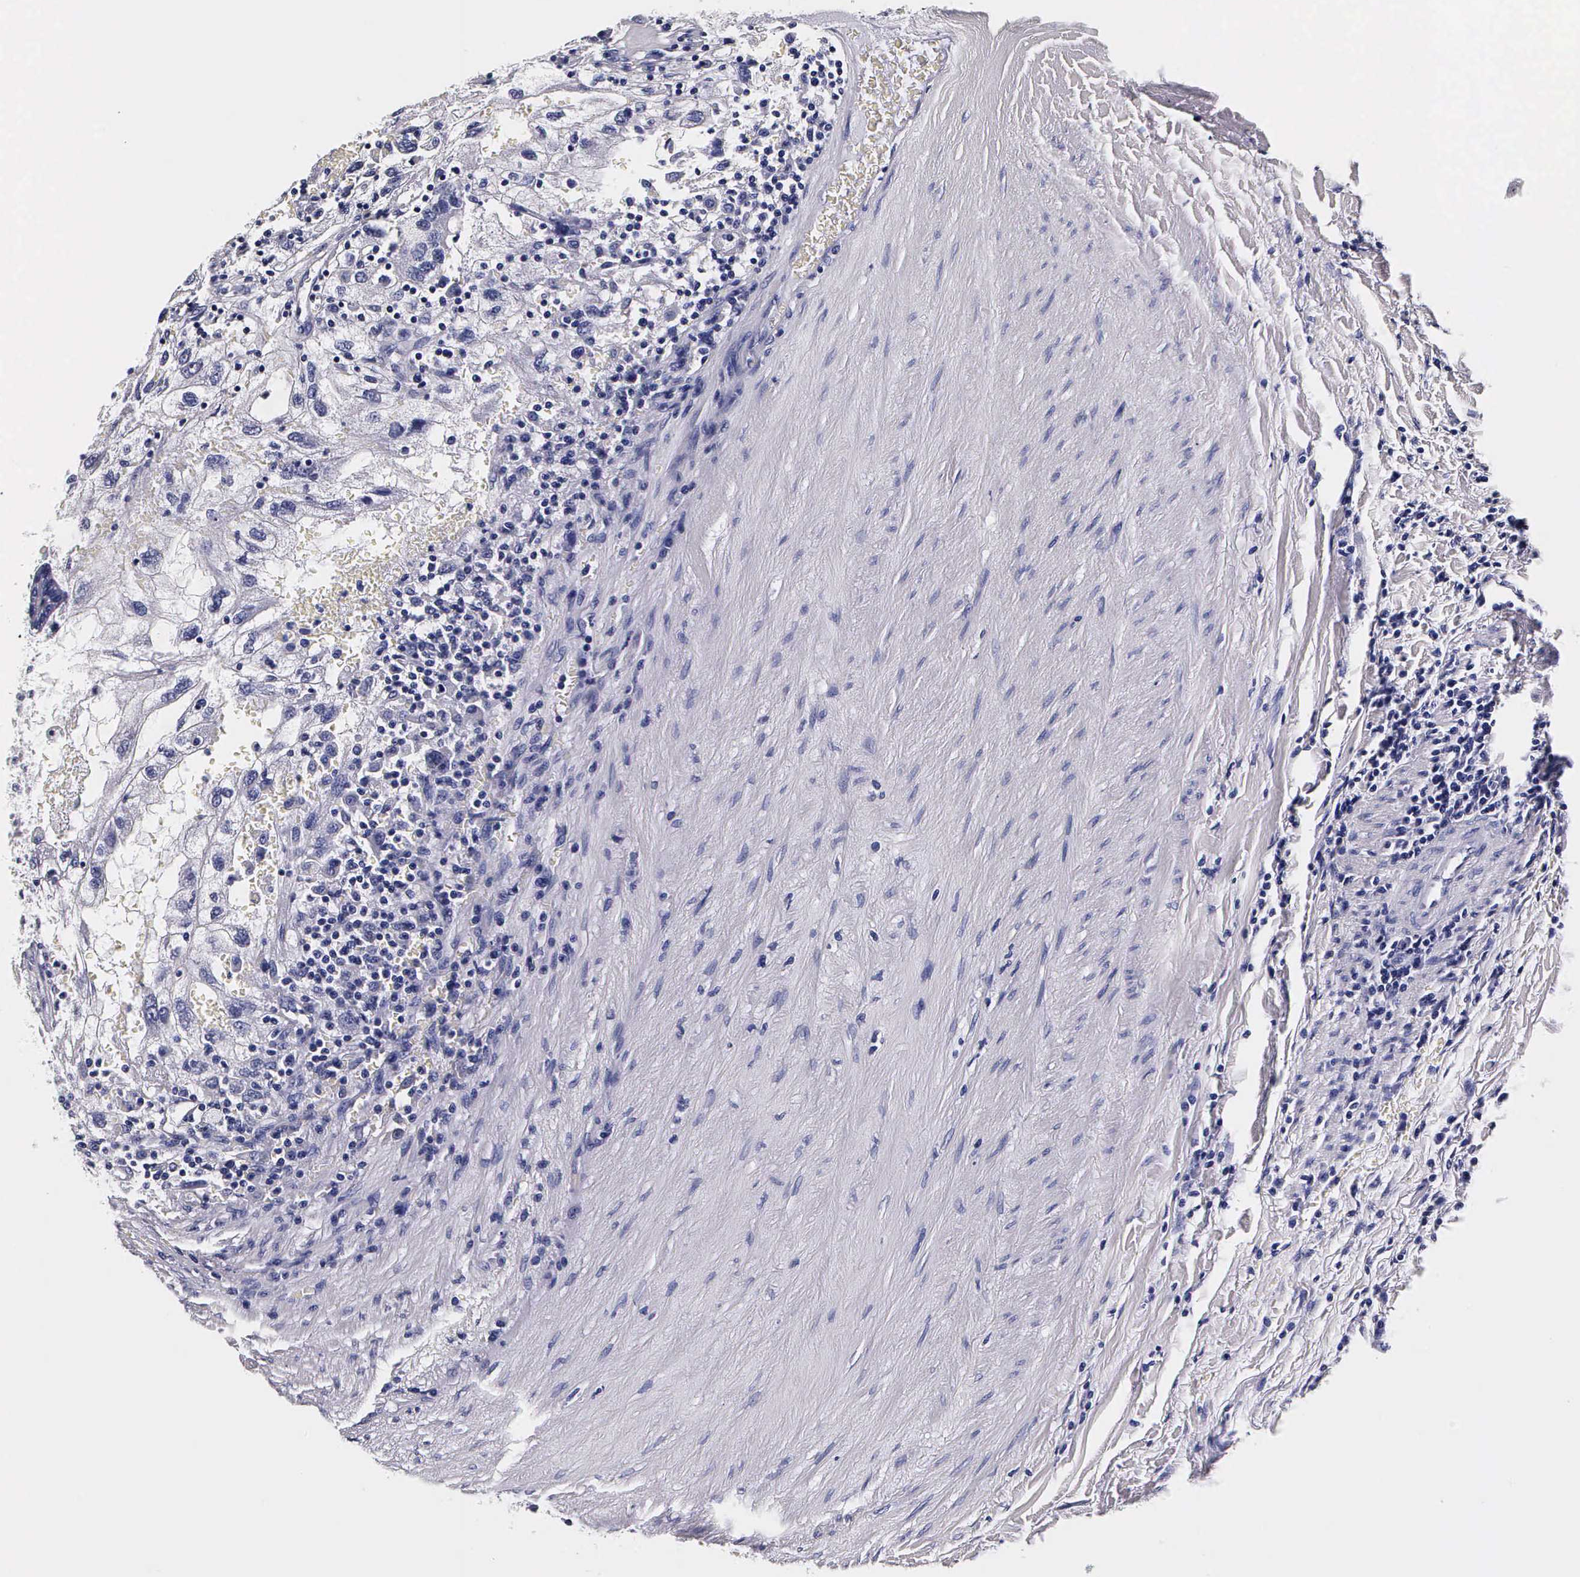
{"staining": {"intensity": "negative", "quantity": "none", "location": "none"}, "tissue": "renal cancer", "cell_type": "Tumor cells", "image_type": "cancer", "snomed": [{"axis": "morphology", "description": "Normal tissue, NOS"}, {"axis": "morphology", "description": "Adenocarcinoma, NOS"}, {"axis": "topography", "description": "Kidney"}], "caption": "High power microscopy photomicrograph of an IHC photomicrograph of renal cancer (adenocarcinoma), revealing no significant staining in tumor cells. Nuclei are stained in blue.", "gene": "IAPP", "patient": {"sex": "male", "age": 71}}